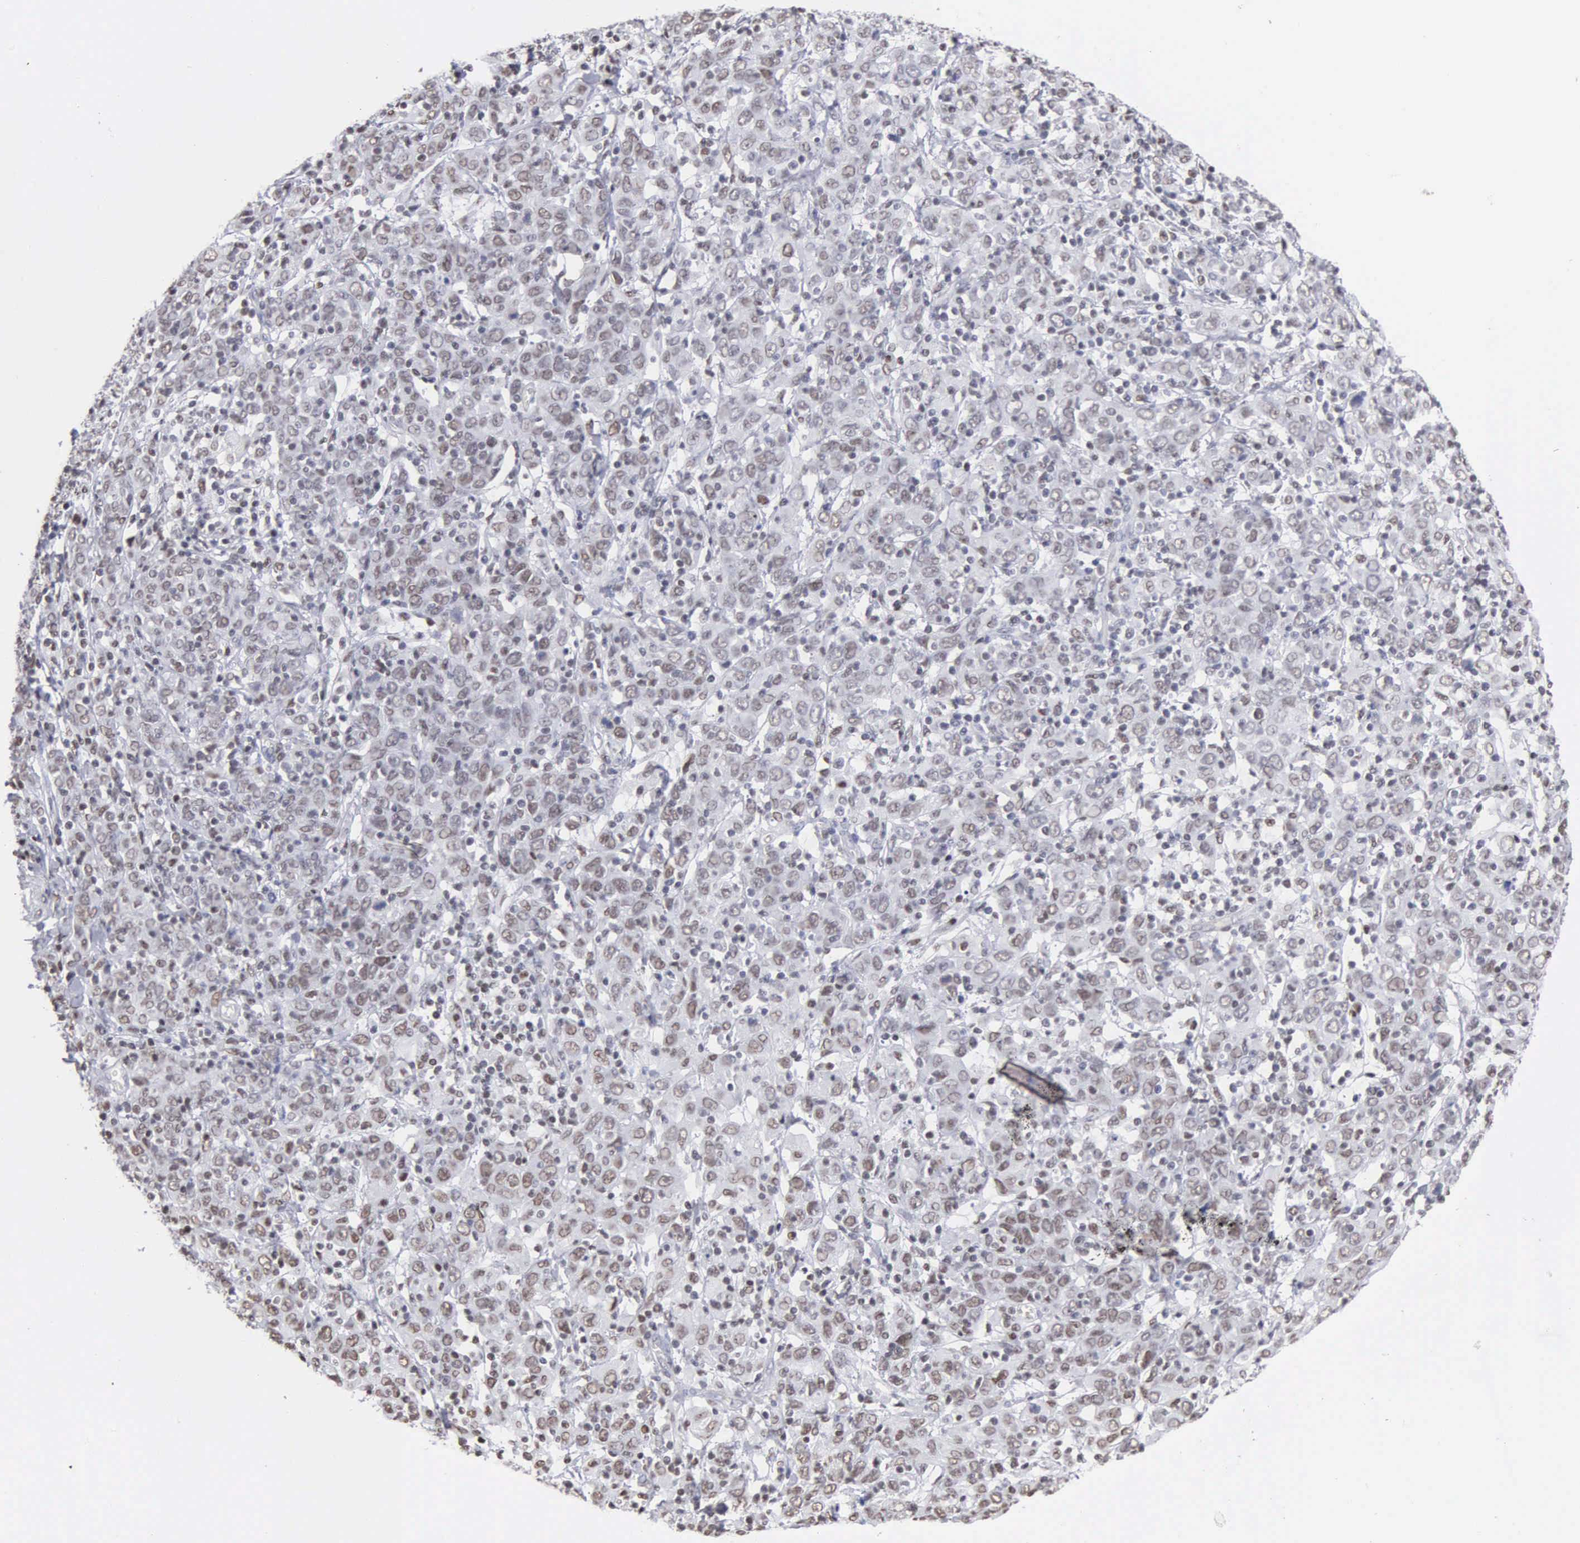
{"staining": {"intensity": "weak", "quantity": "25%-75%", "location": "nuclear"}, "tissue": "cervical cancer", "cell_type": "Tumor cells", "image_type": "cancer", "snomed": [{"axis": "morphology", "description": "Normal tissue, NOS"}, {"axis": "morphology", "description": "Squamous cell carcinoma, NOS"}, {"axis": "topography", "description": "Cervix"}], "caption": "A photomicrograph of cervical squamous cell carcinoma stained for a protein demonstrates weak nuclear brown staining in tumor cells.", "gene": "CCNG1", "patient": {"sex": "female", "age": 67}}